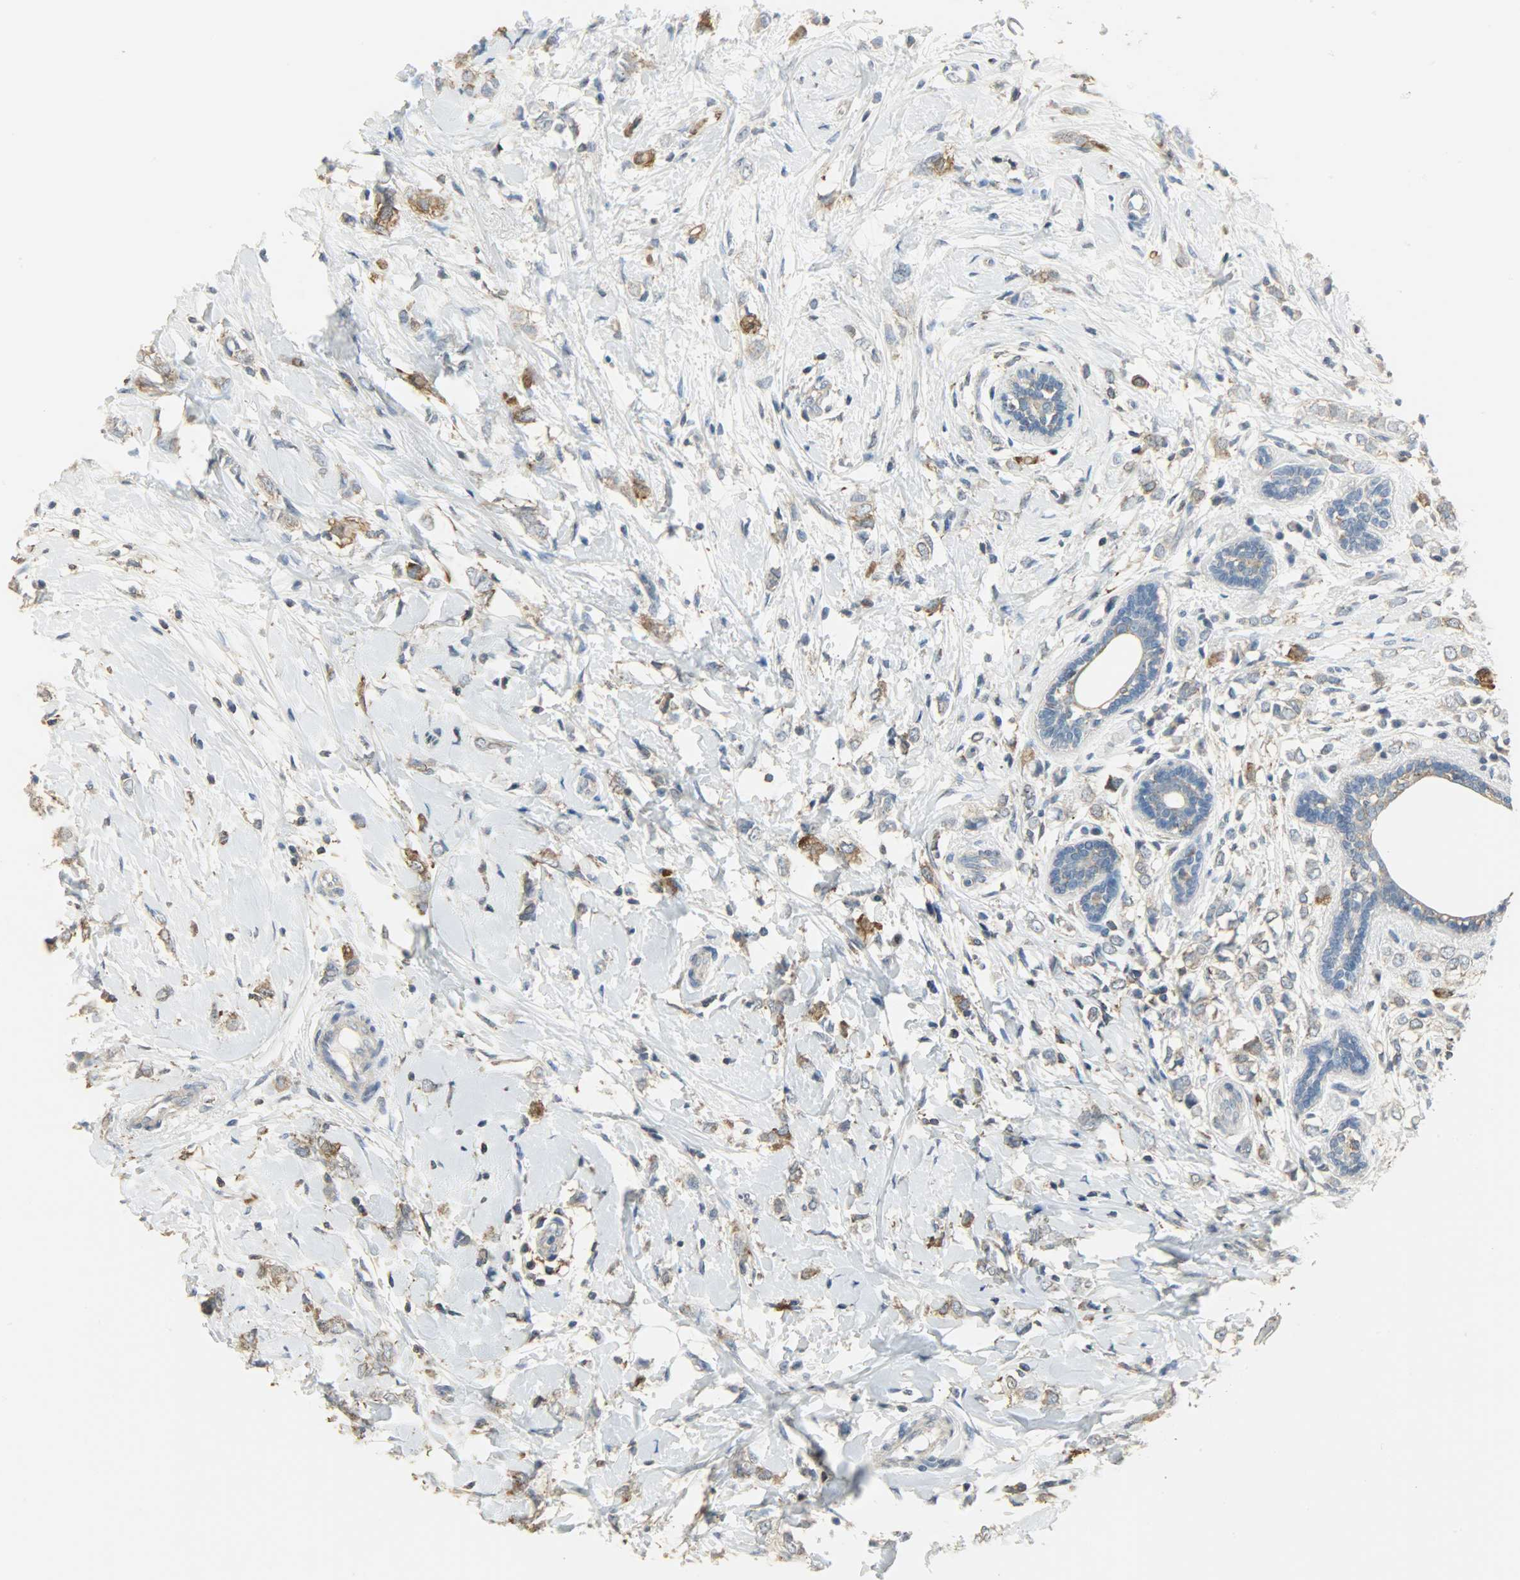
{"staining": {"intensity": "moderate", "quantity": ">75%", "location": "cytoplasmic/membranous"}, "tissue": "breast cancer", "cell_type": "Tumor cells", "image_type": "cancer", "snomed": [{"axis": "morphology", "description": "Normal tissue, NOS"}, {"axis": "morphology", "description": "Lobular carcinoma"}, {"axis": "topography", "description": "Breast"}], "caption": "A histopathology image of lobular carcinoma (breast) stained for a protein displays moderate cytoplasmic/membranous brown staining in tumor cells. (brown staining indicates protein expression, while blue staining denotes nuclei).", "gene": "DNAJA4", "patient": {"sex": "female", "age": 47}}